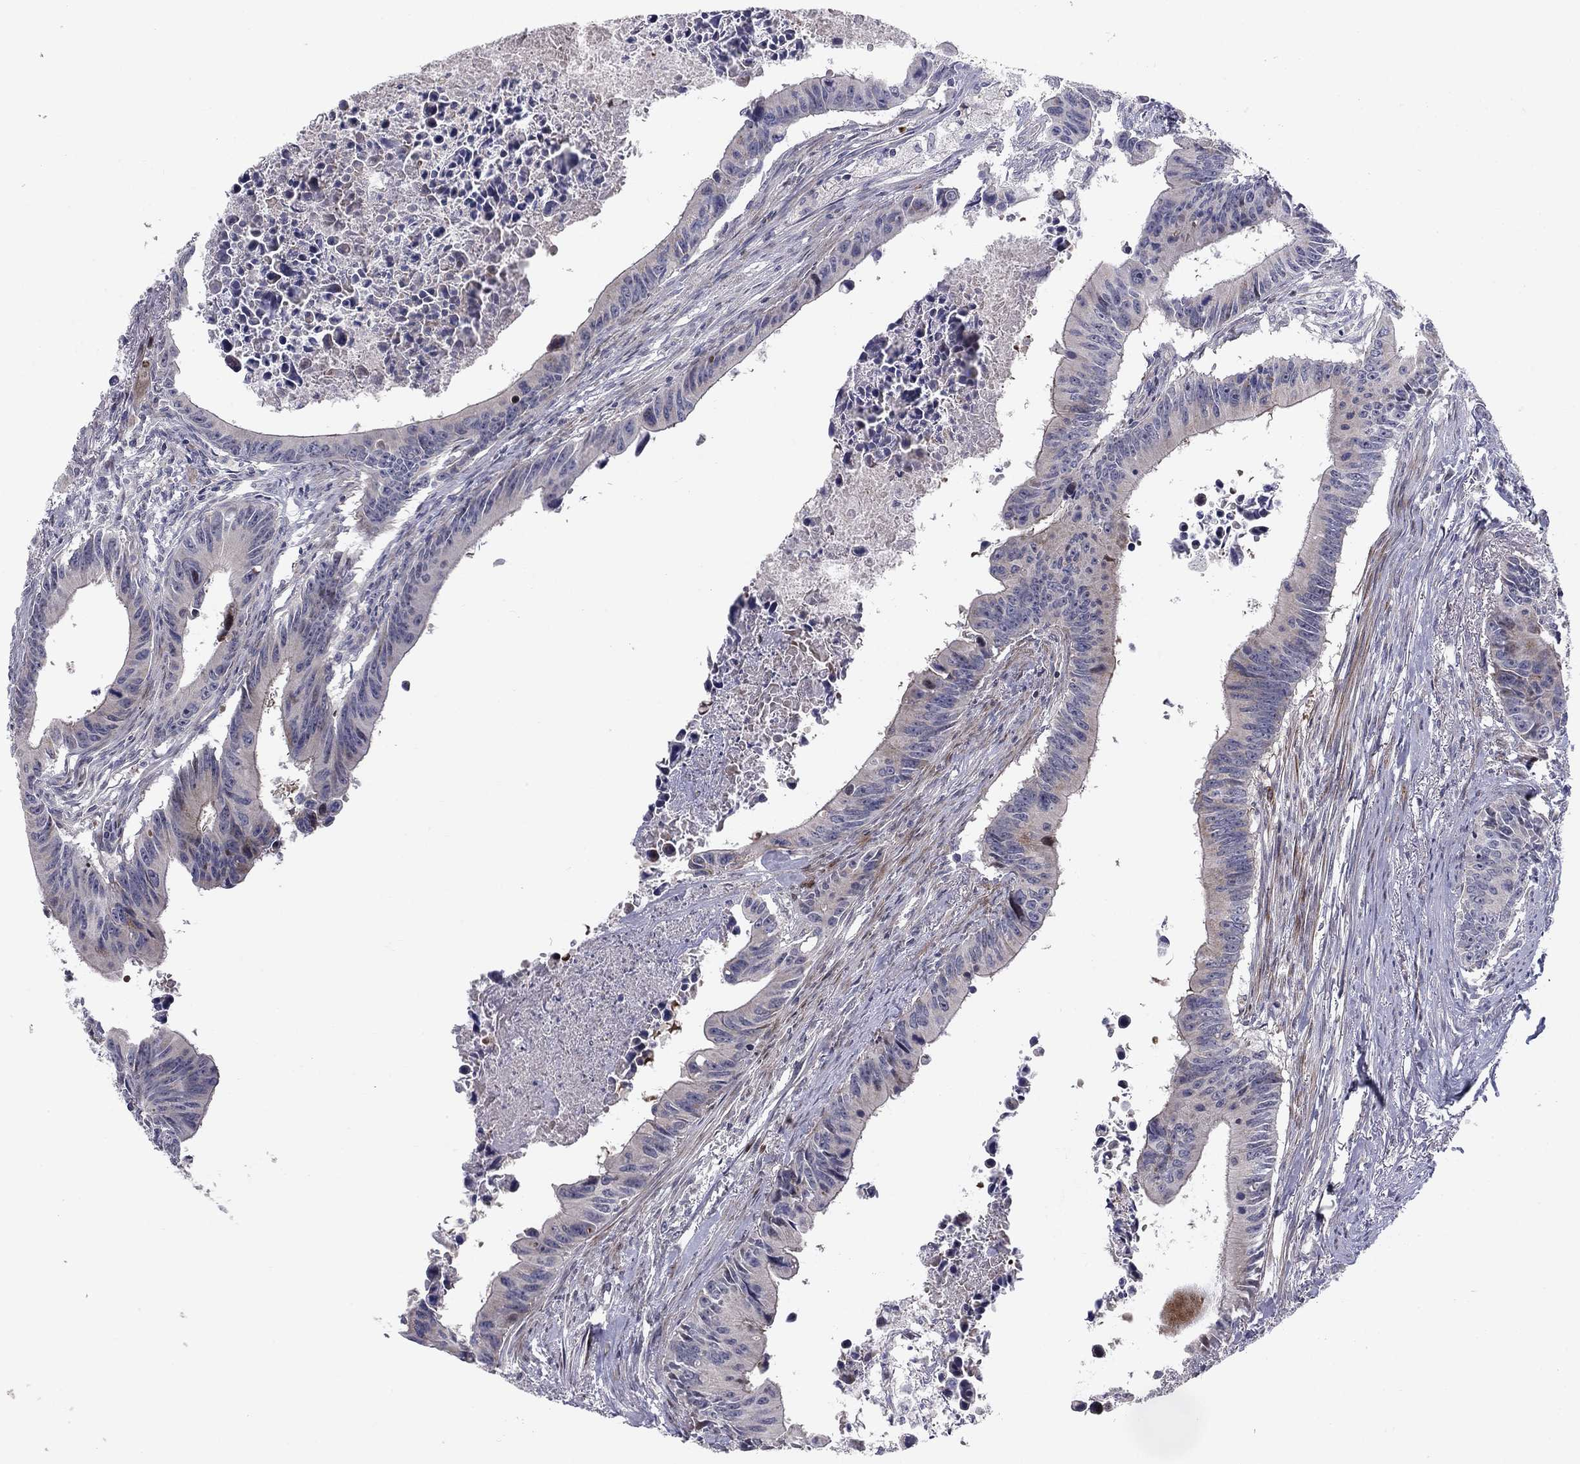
{"staining": {"intensity": "moderate", "quantity": "<25%", "location": "cytoplasmic/membranous"}, "tissue": "colorectal cancer", "cell_type": "Tumor cells", "image_type": "cancer", "snomed": [{"axis": "morphology", "description": "Adenocarcinoma, NOS"}, {"axis": "topography", "description": "Colon"}], "caption": "A high-resolution image shows immunohistochemistry (IHC) staining of colorectal cancer, which reveals moderate cytoplasmic/membranous expression in approximately <25% of tumor cells.", "gene": "MIOS", "patient": {"sex": "female", "age": 87}}